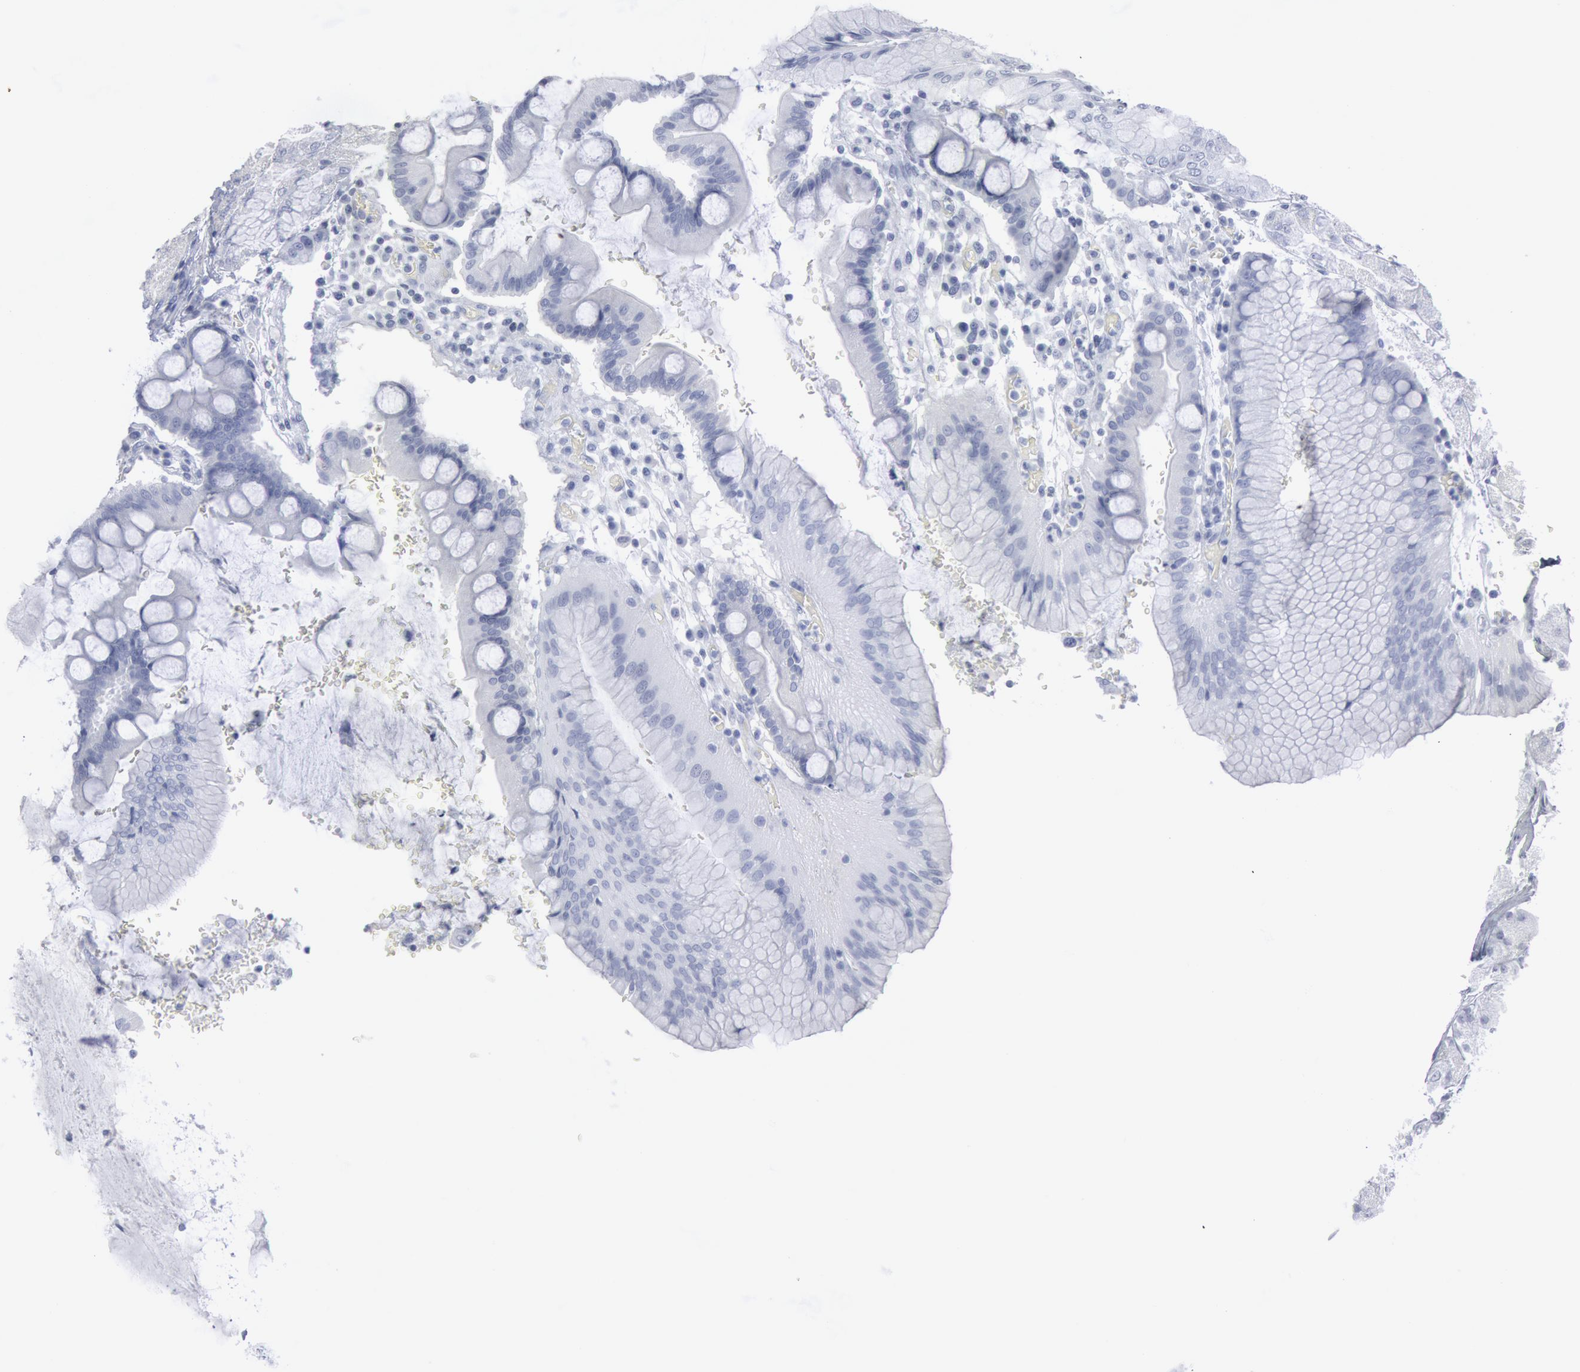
{"staining": {"intensity": "negative", "quantity": "none", "location": "none"}, "tissue": "stomach", "cell_type": "Glandular cells", "image_type": "normal", "snomed": [{"axis": "morphology", "description": "Normal tissue, NOS"}, {"axis": "topography", "description": "Stomach, lower"}], "caption": "Stomach stained for a protein using immunohistochemistry exhibits no expression glandular cells.", "gene": "DMC1", "patient": {"sex": "female", "age": 73}}